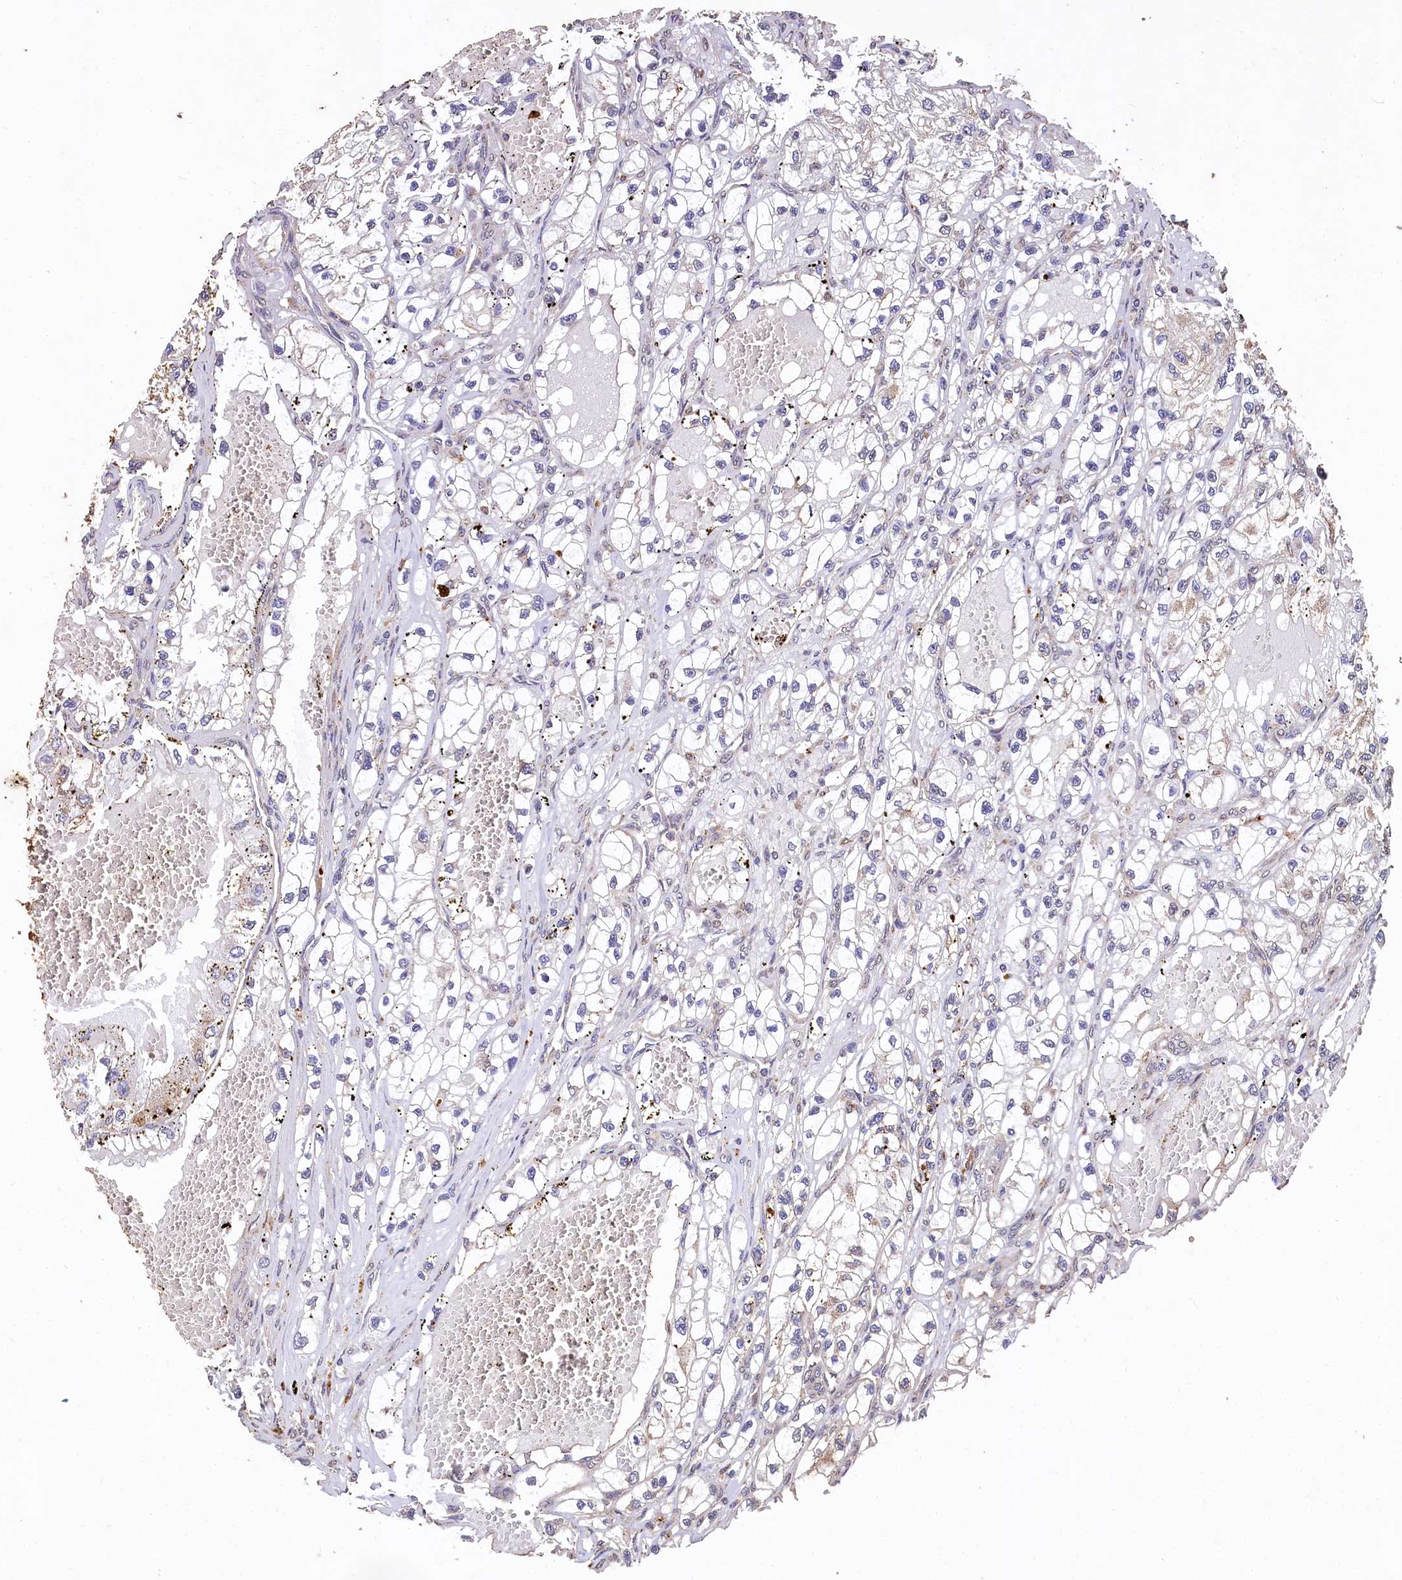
{"staining": {"intensity": "negative", "quantity": "none", "location": "none"}, "tissue": "renal cancer", "cell_type": "Tumor cells", "image_type": "cancer", "snomed": [{"axis": "morphology", "description": "Adenocarcinoma, NOS"}, {"axis": "topography", "description": "Kidney"}], "caption": "Human renal cancer stained for a protein using immunohistochemistry (IHC) reveals no staining in tumor cells.", "gene": "LSM4", "patient": {"sex": "female", "age": 57}}